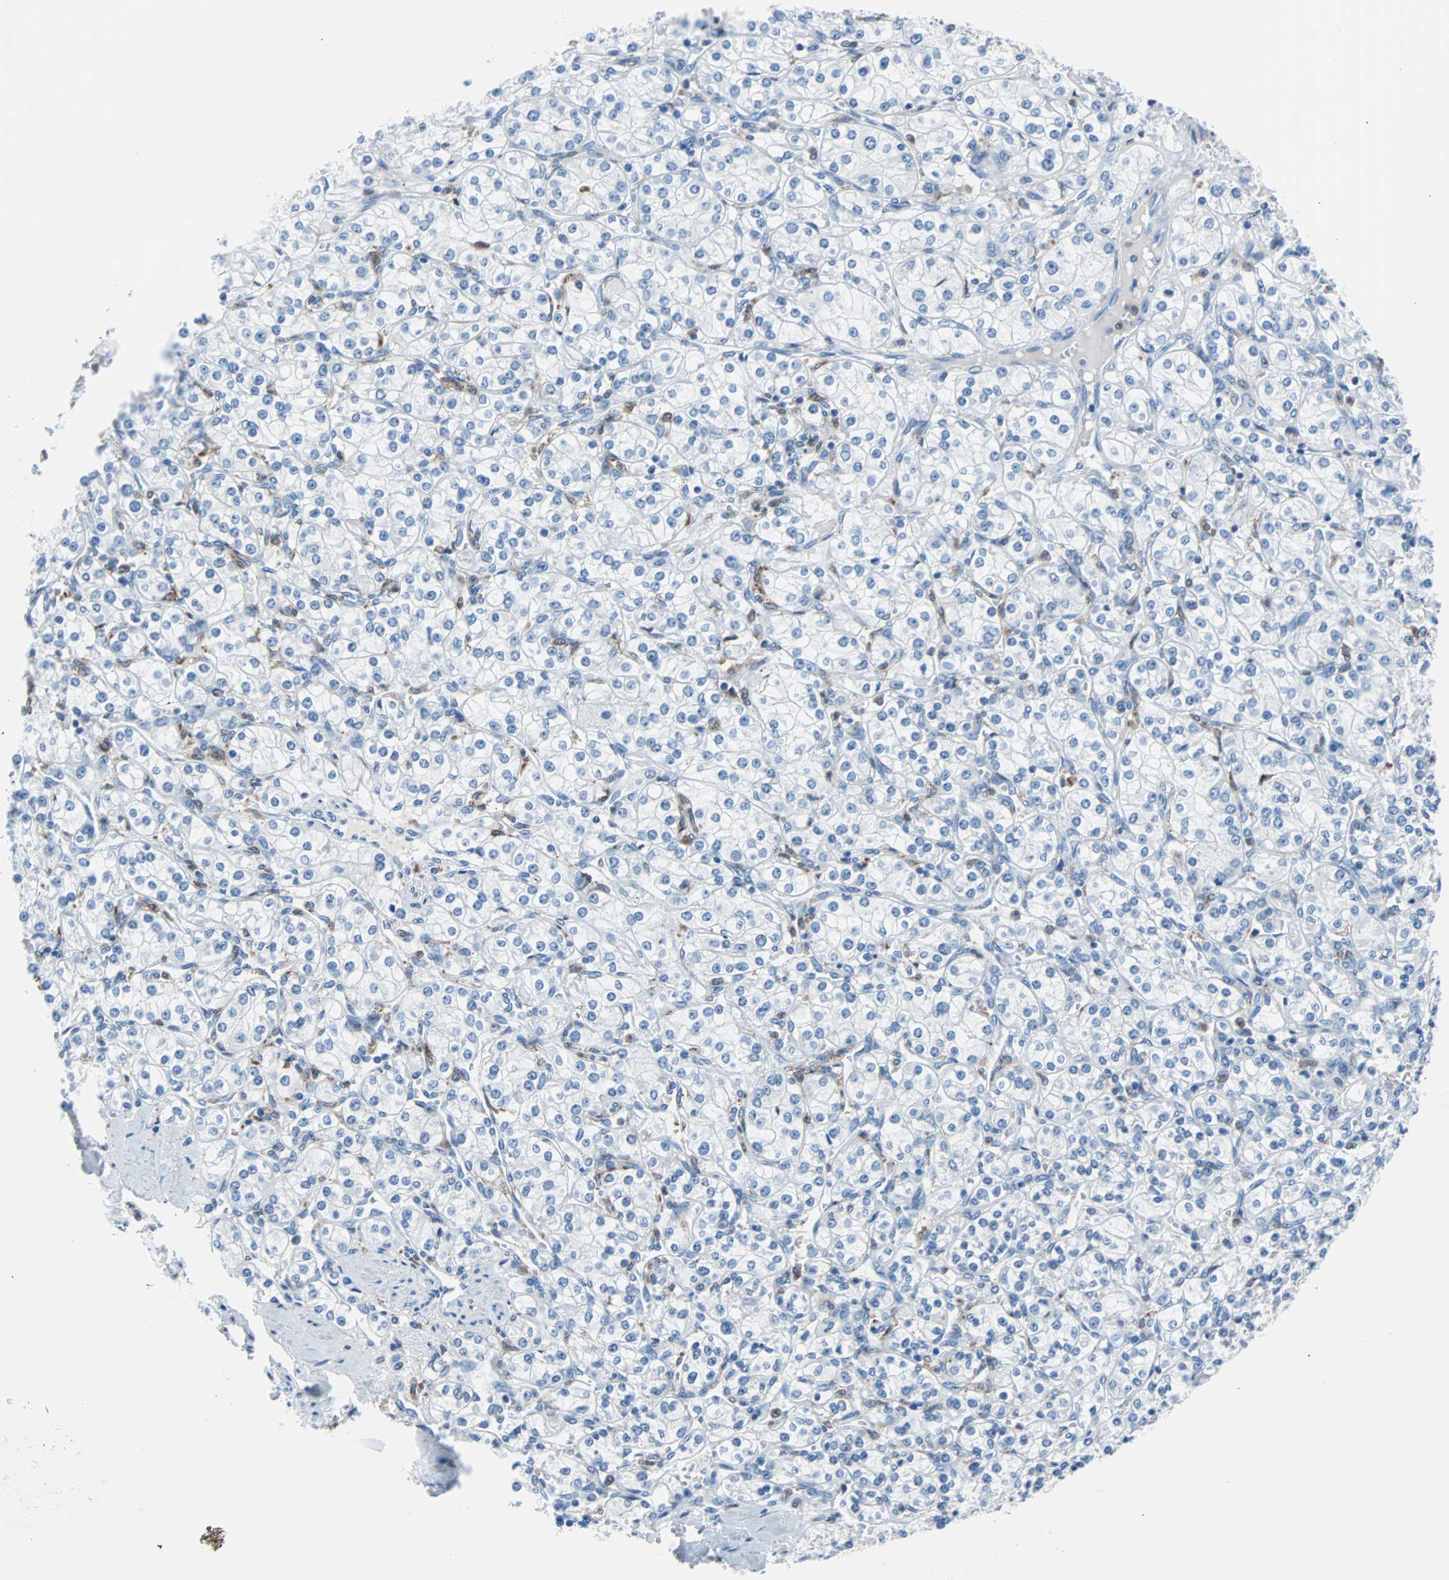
{"staining": {"intensity": "negative", "quantity": "none", "location": "none"}, "tissue": "renal cancer", "cell_type": "Tumor cells", "image_type": "cancer", "snomed": [{"axis": "morphology", "description": "Adenocarcinoma, NOS"}, {"axis": "topography", "description": "Kidney"}], "caption": "Adenocarcinoma (renal) stained for a protein using immunohistochemistry (IHC) reveals no positivity tumor cells.", "gene": "SYK", "patient": {"sex": "male", "age": 77}}